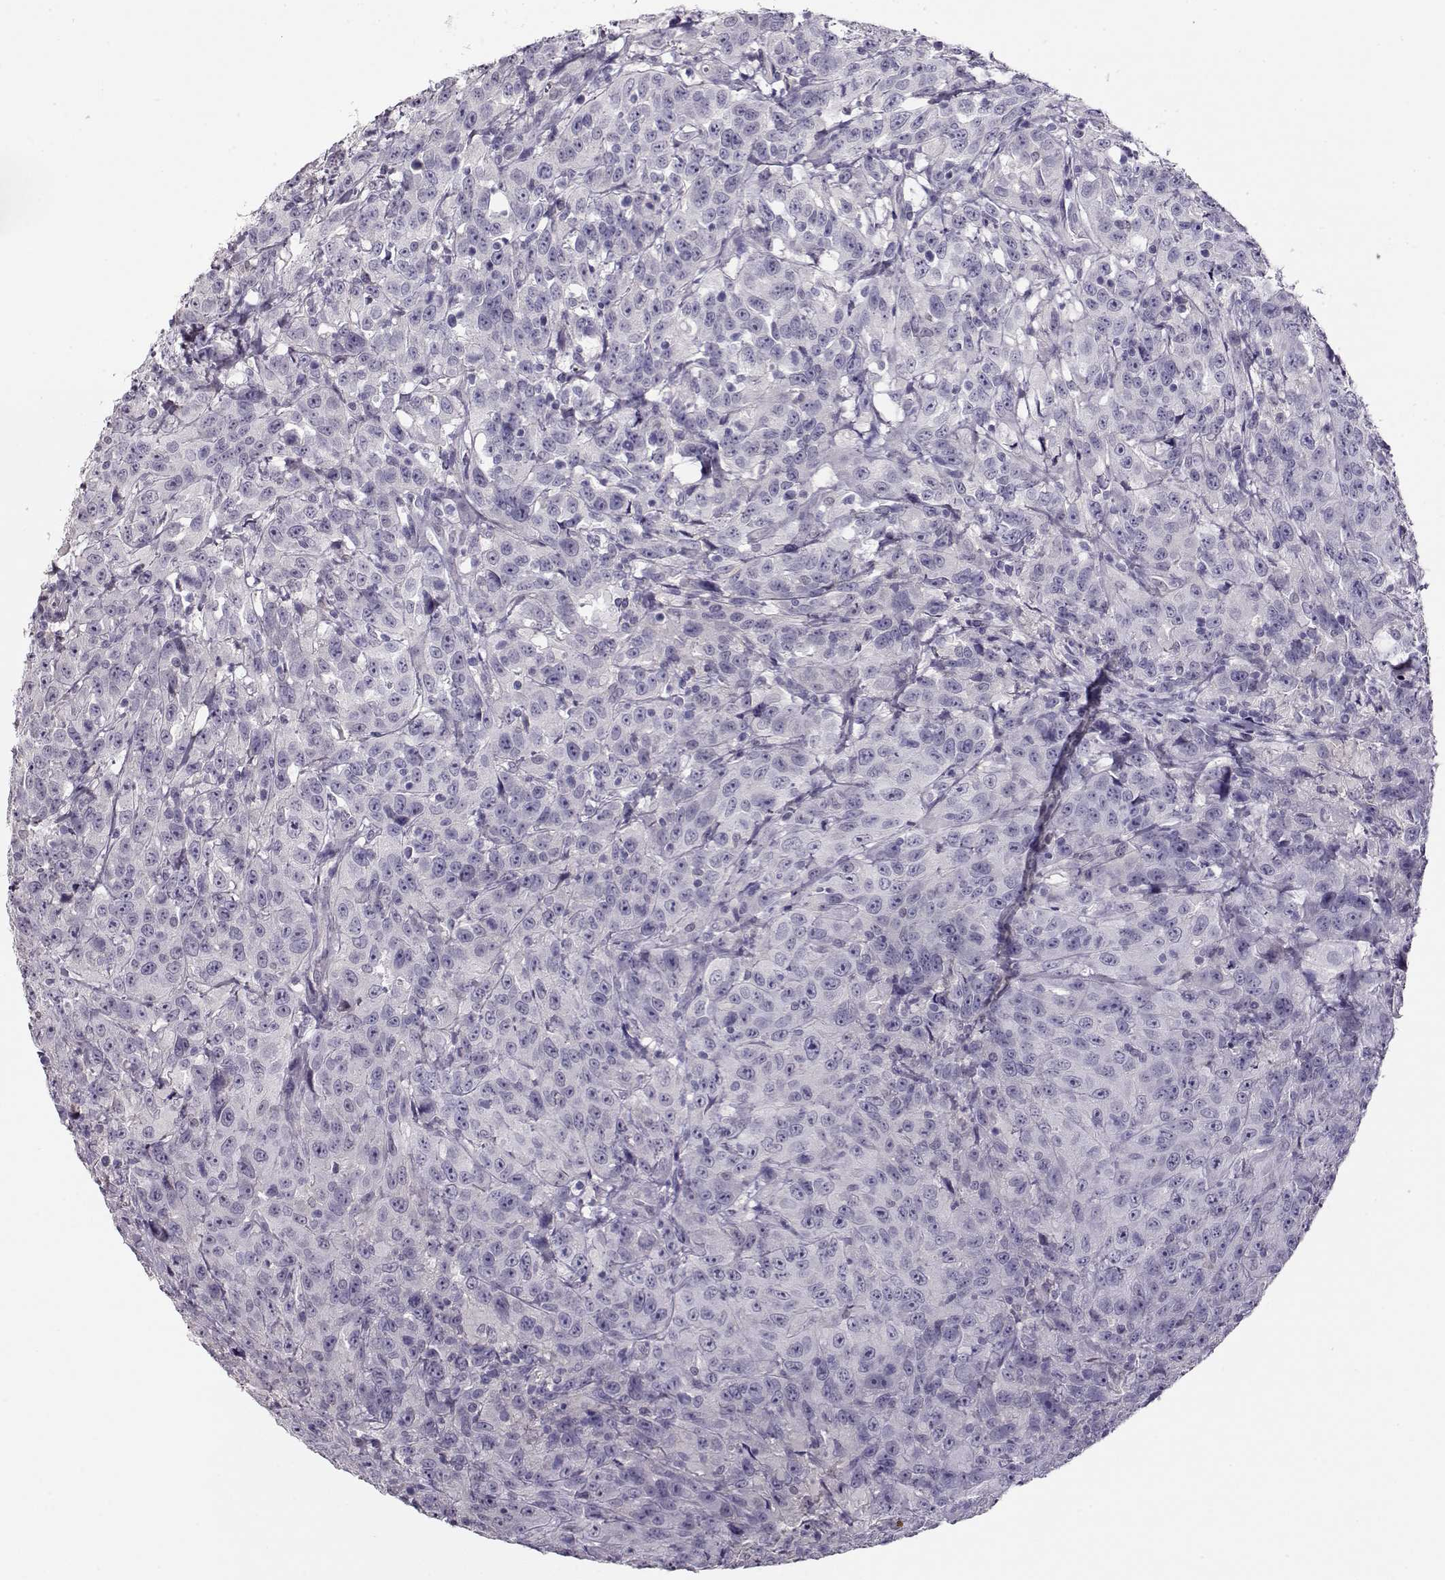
{"staining": {"intensity": "negative", "quantity": "none", "location": "none"}, "tissue": "urothelial cancer", "cell_type": "Tumor cells", "image_type": "cancer", "snomed": [{"axis": "morphology", "description": "Urothelial carcinoma, NOS"}, {"axis": "morphology", "description": "Urothelial carcinoma, High grade"}, {"axis": "topography", "description": "Urinary bladder"}], "caption": "The photomicrograph shows no significant expression in tumor cells of urothelial cancer.", "gene": "CCR8", "patient": {"sex": "female", "age": 73}}